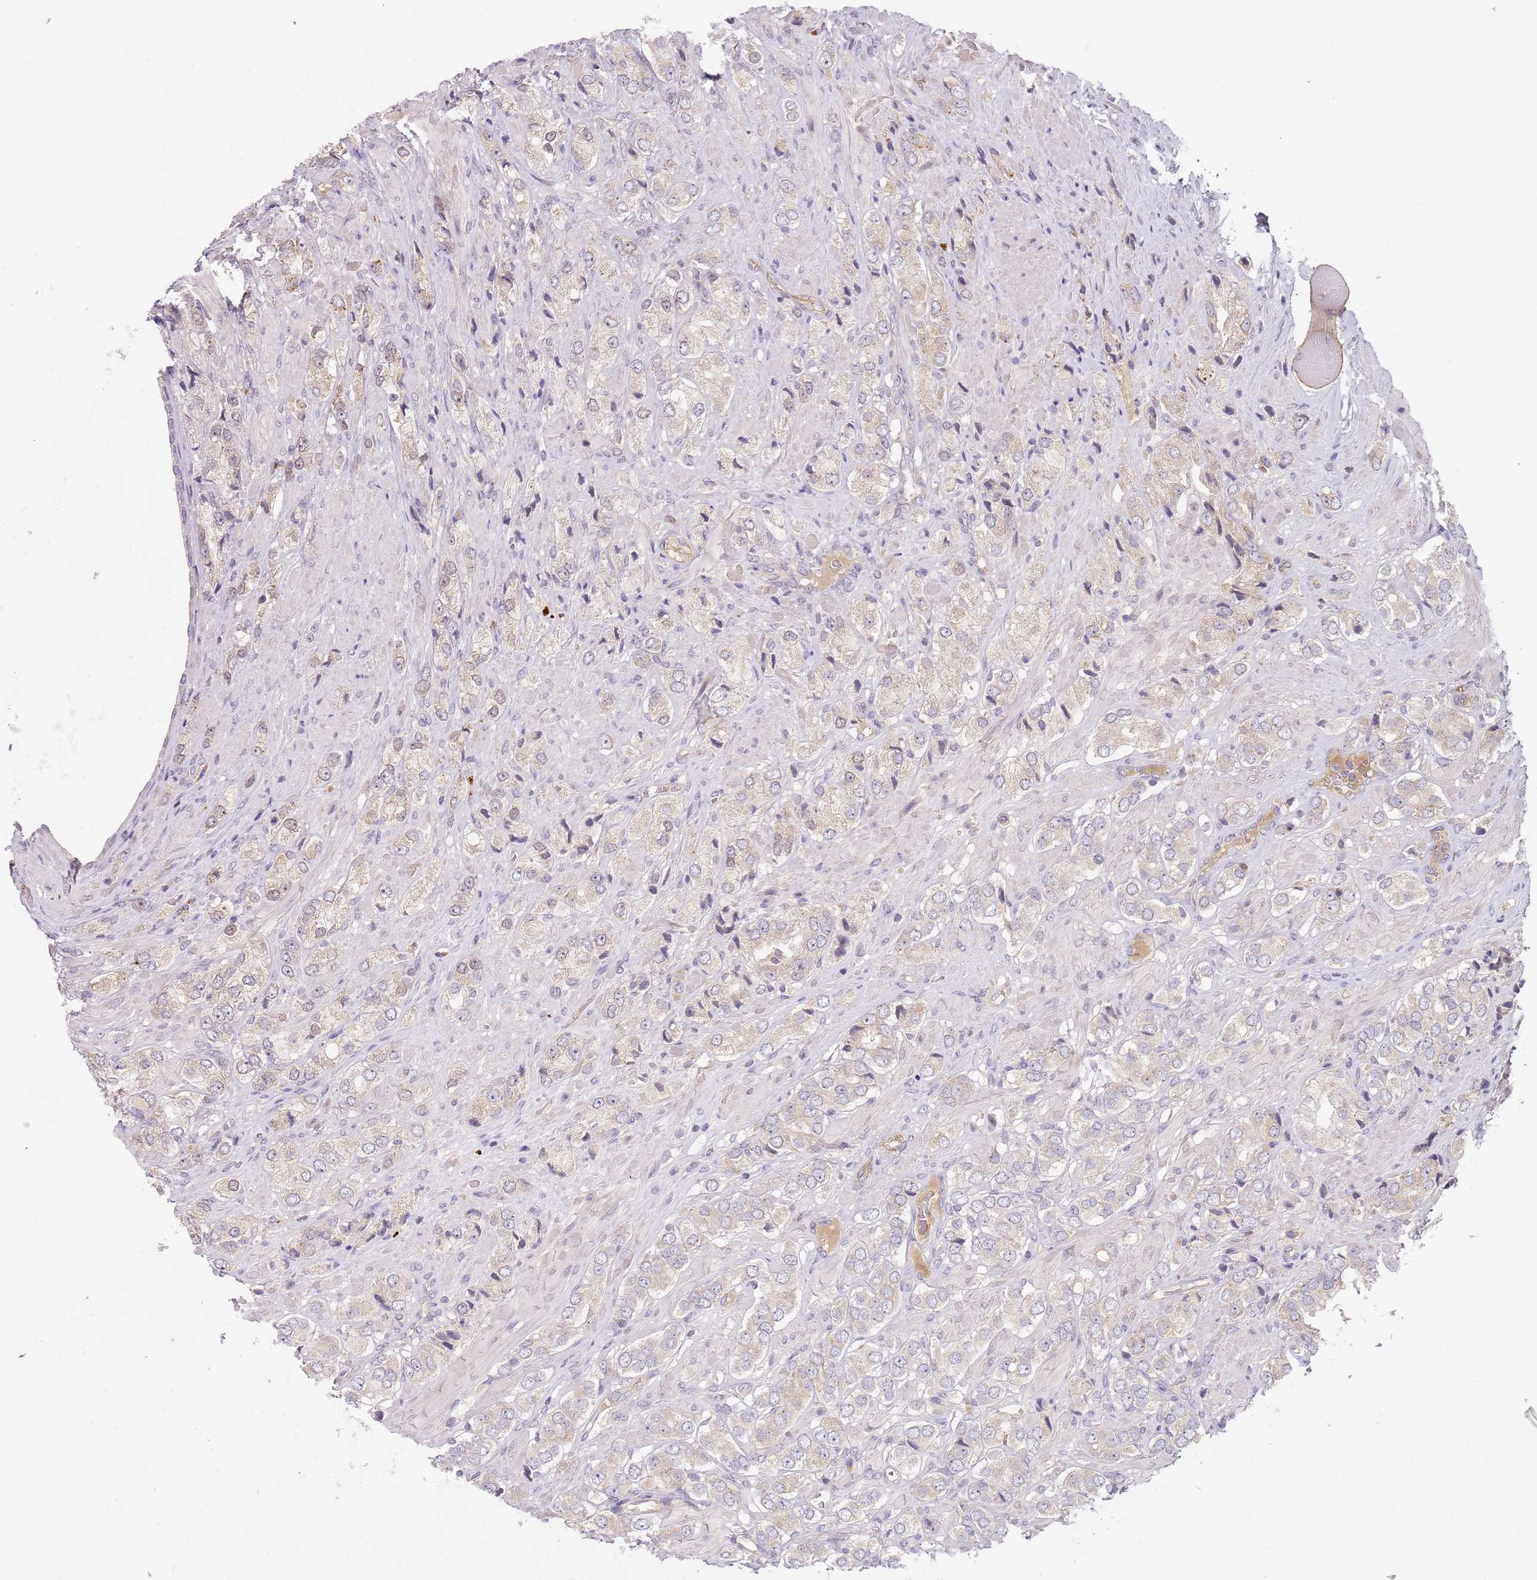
{"staining": {"intensity": "weak", "quantity": "<25%", "location": "cytoplasmic/membranous"}, "tissue": "prostate cancer", "cell_type": "Tumor cells", "image_type": "cancer", "snomed": [{"axis": "morphology", "description": "Adenocarcinoma, High grade"}, {"axis": "topography", "description": "Prostate and seminal vesicle, NOS"}], "caption": "Immunohistochemical staining of prostate cancer (high-grade adenocarcinoma) demonstrates no significant expression in tumor cells. (Brightfield microscopy of DAB immunohistochemistry (IHC) at high magnification).", "gene": "SKOR2", "patient": {"sex": "male", "age": 64}}